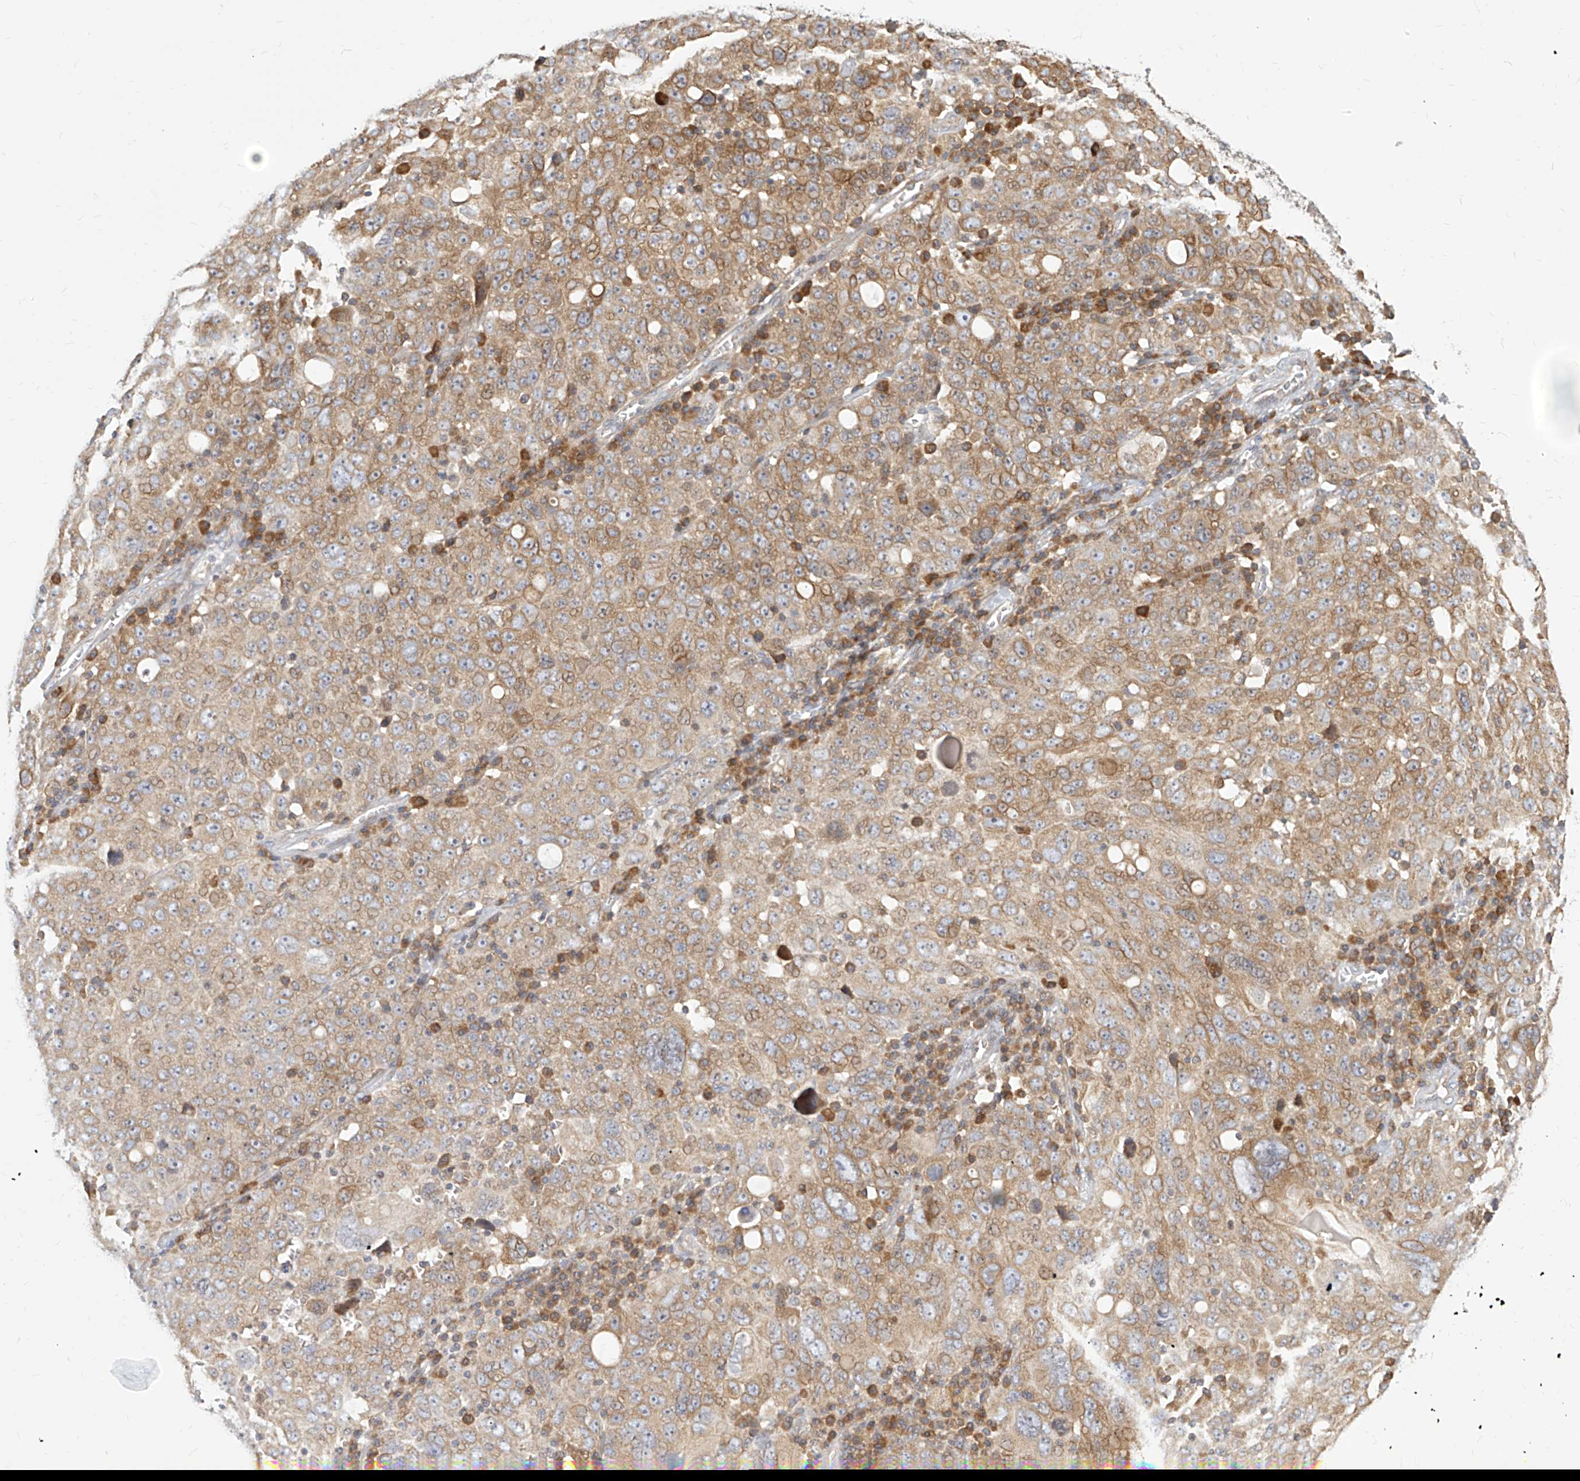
{"staining": {"intensity": "moderate", "quantity": ">75%", "location": "cytoplasmic/membranous"}, "tissue": "ovarian cancer", "cell_type": "Tumor cells", "image_type": "cancer", "snomed": [{"axis": "morphology", "description": "Carcinoma, endometroid"}, {"axis": "topography", "description": "Ovary"}], "caption": "A histopathology image of ovarian cancer (endometroid carcinoma) stained for a protein displays moderate cytoplasmic/membranous brown staining in tumor cells.", "gene": "FAM83B", "patient": {"sex": "female", "age": 62}}